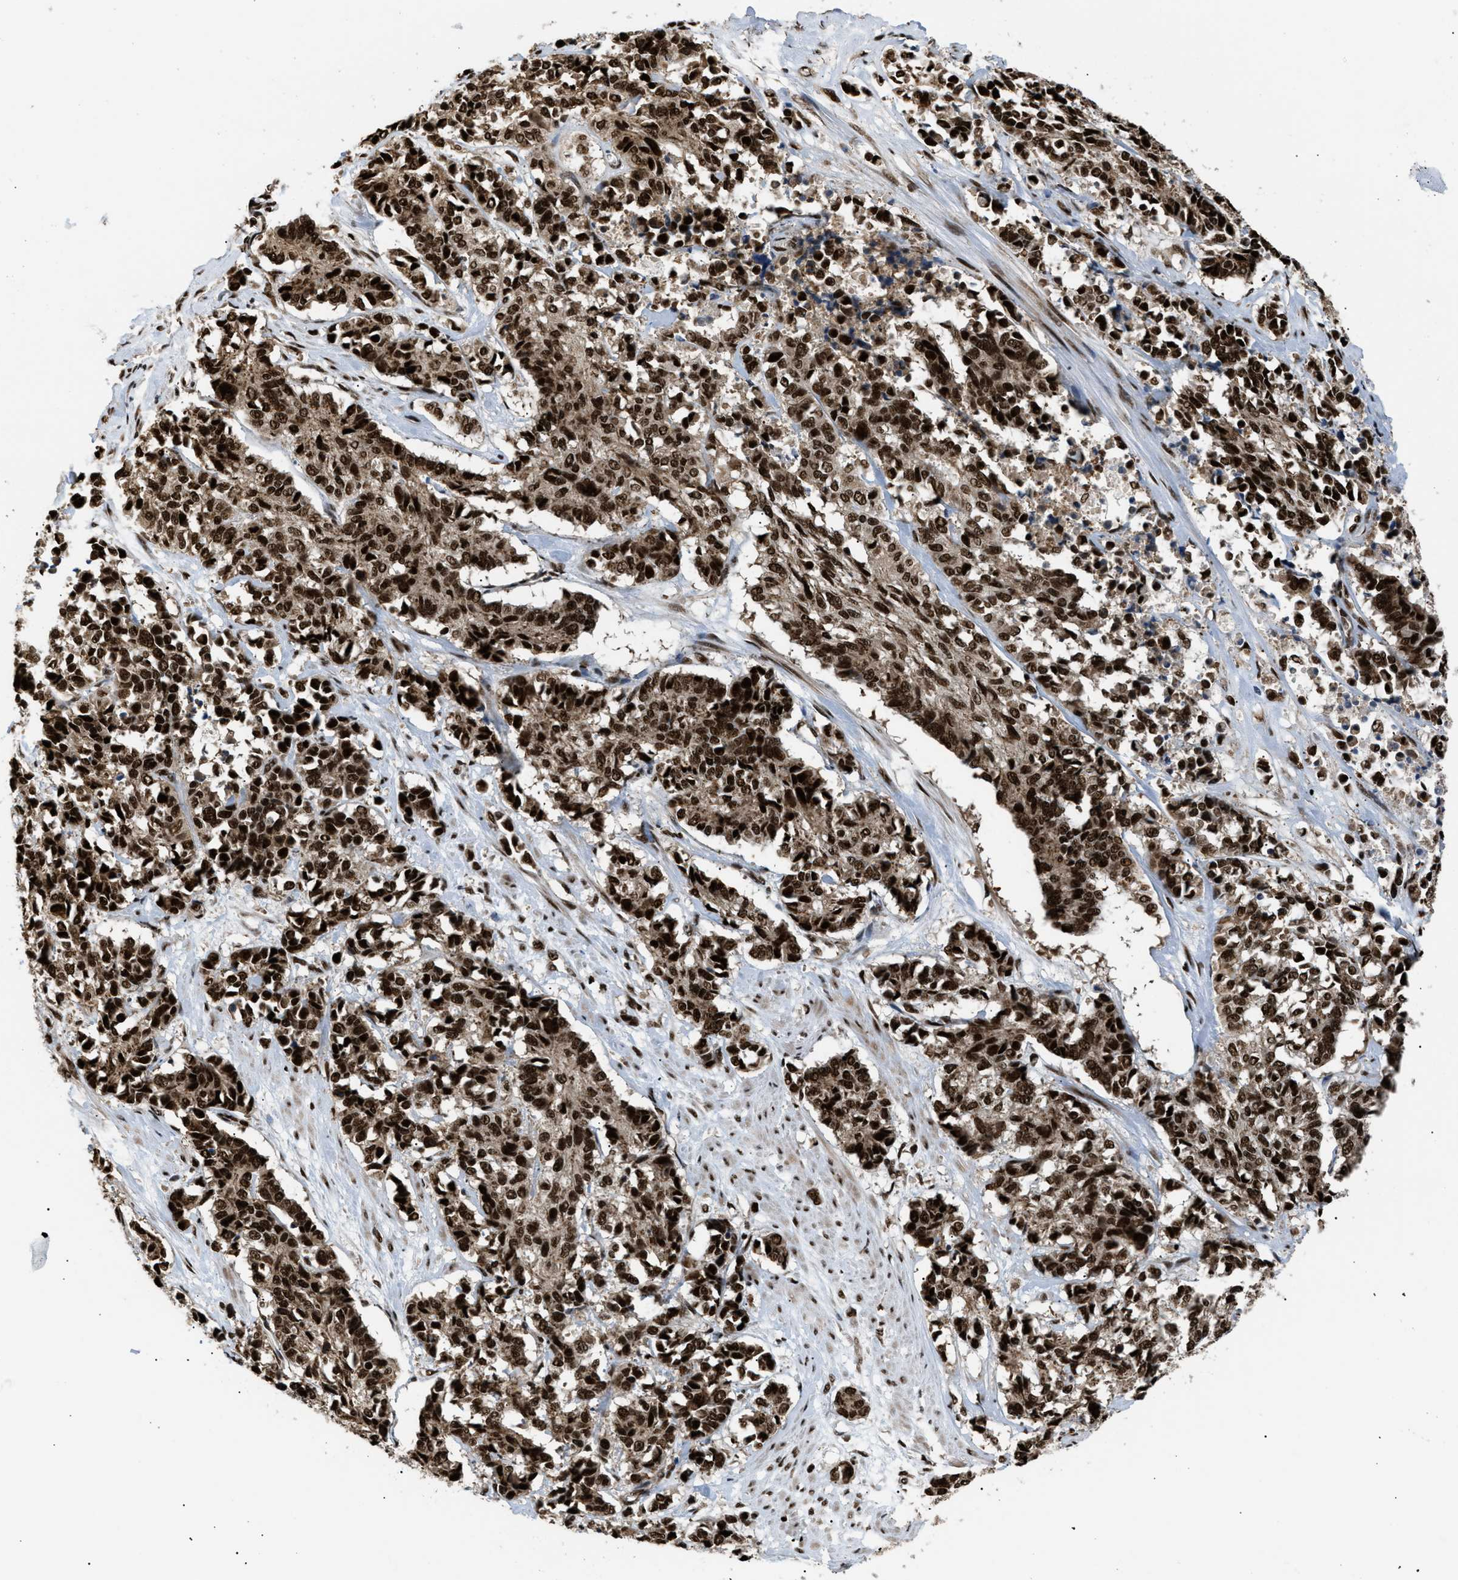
{"staining": {"intensity": "strong", "quantity": ">75%", "location": "cytoplasmic/membranous,nuclear"}, "tissue": "cervical cancer", "cell_type": "Tumor cells", "image_type": "cancer", "snomed": [{"axis": "morphology", "description": "Squamous cell carcinoma, NOS"}, {"axis": "topography", "description": "Cervix"}], "caption": "Immunohistochemical staining of cervical squamous cell carcinoma exhibits high levels of strong cytoplasmic/membranous and nuclear protein expression in approximately >75% of tumor cells.", "gene": "RBM5", "patient": {"sex": "female", "age": 35}}